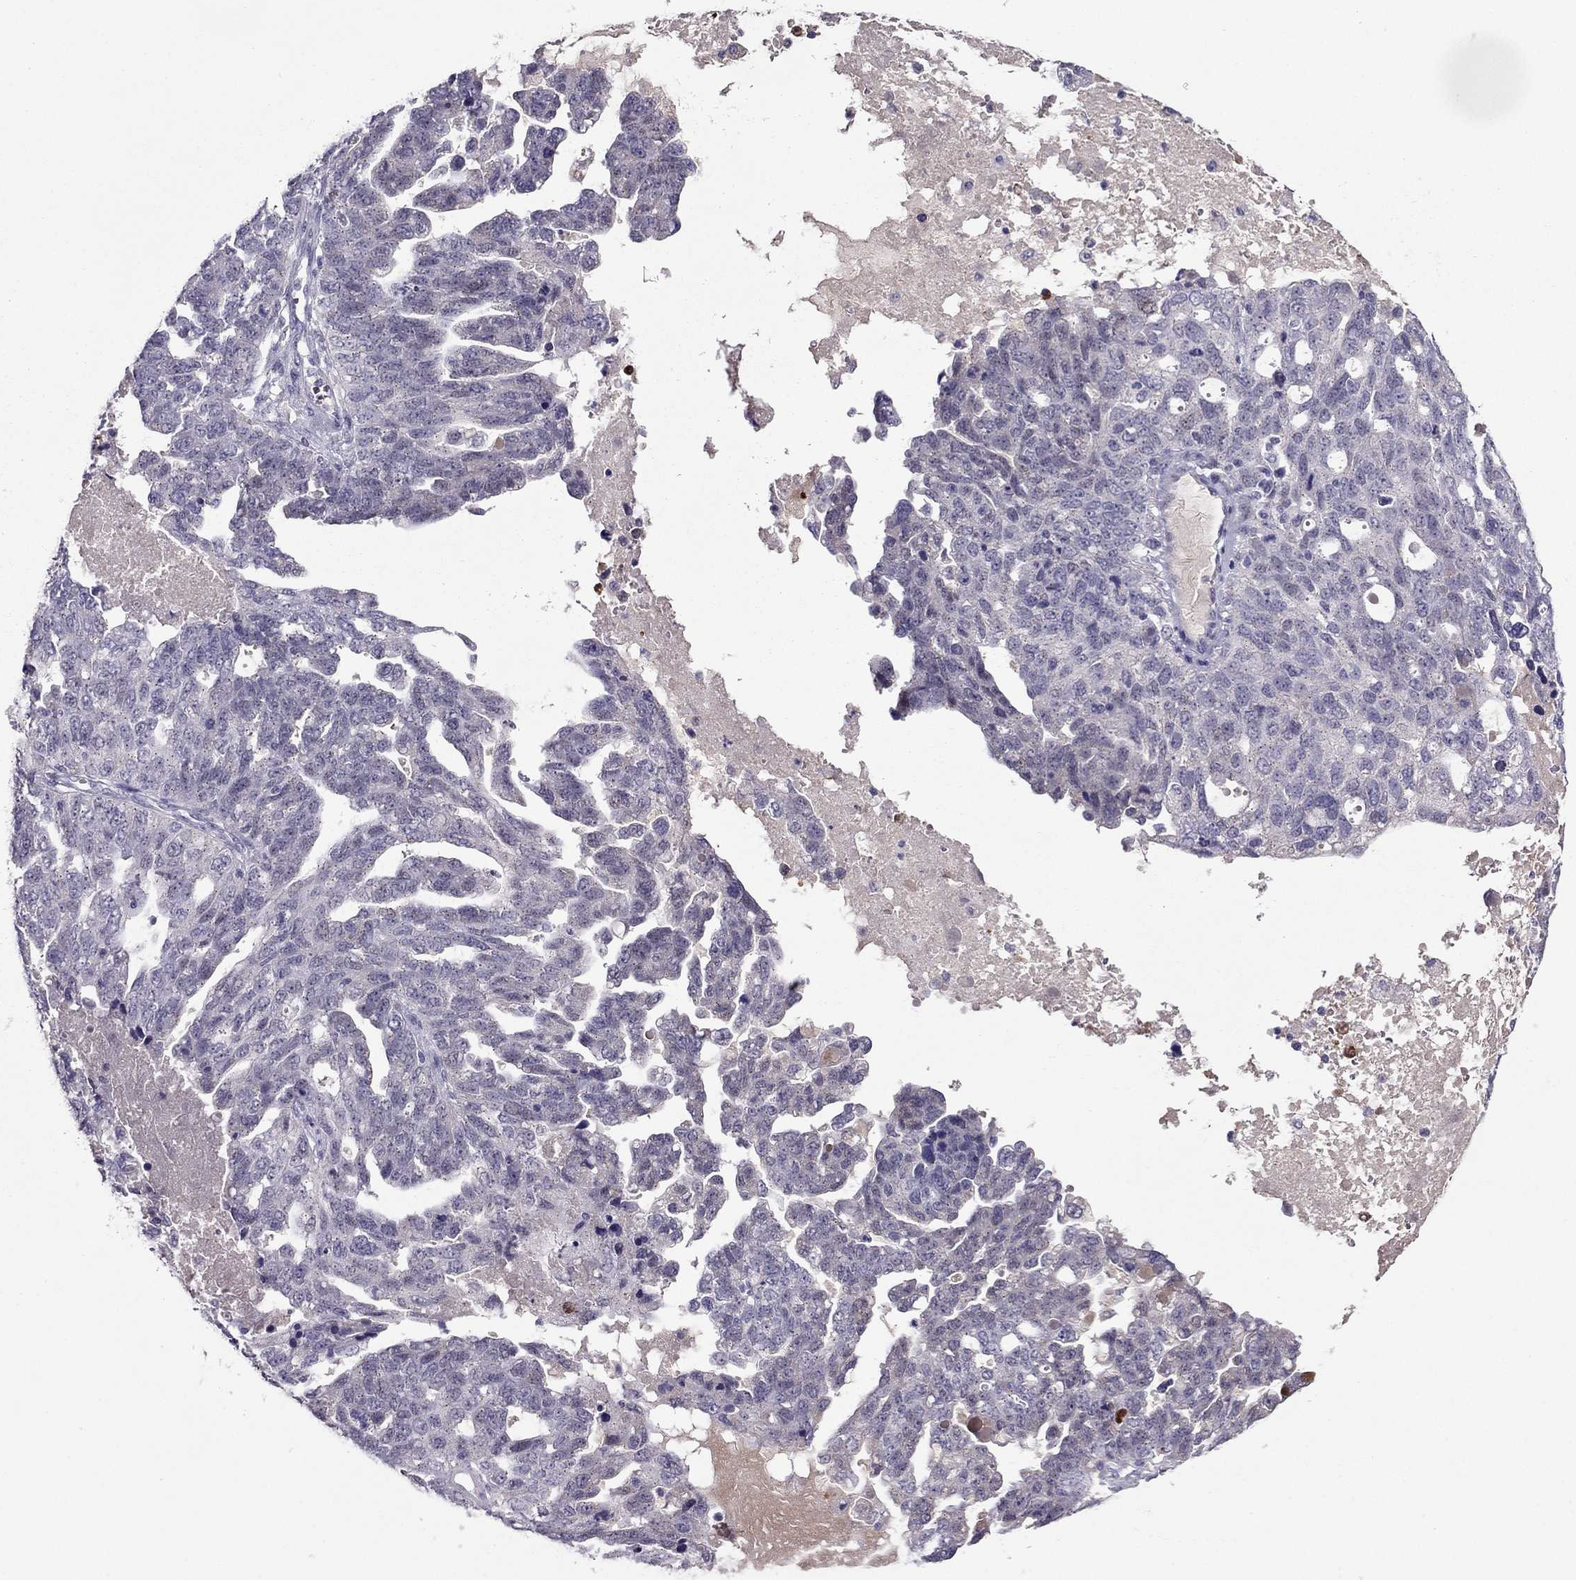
{"staining": {"intensity": "negative", "quantity": "none", "location": "none"}, "tissue": "ovarian cancer", "cell_type": "Tumor cells", "image_type": "cancer", "snomed": [{"axis": "morphology", "description": "Cystadenocarcinoma, serous, NOS"}, {"axis": "topography", "description": "Ovary"}], "caption": "Immunohistochemical staining of ovarian cancer (serous cystadenocarcinoma) shows no significant staining in tumor cells. The staining was performed using DAB (3,3'-diaminobenzidine) to visualize the protein expression in brown, while the nuclei were stained in blue with hematoxylin (Magnification: 20x).", "gene": "MYBPH", "patient": {"sex": "female", "age": 71}}